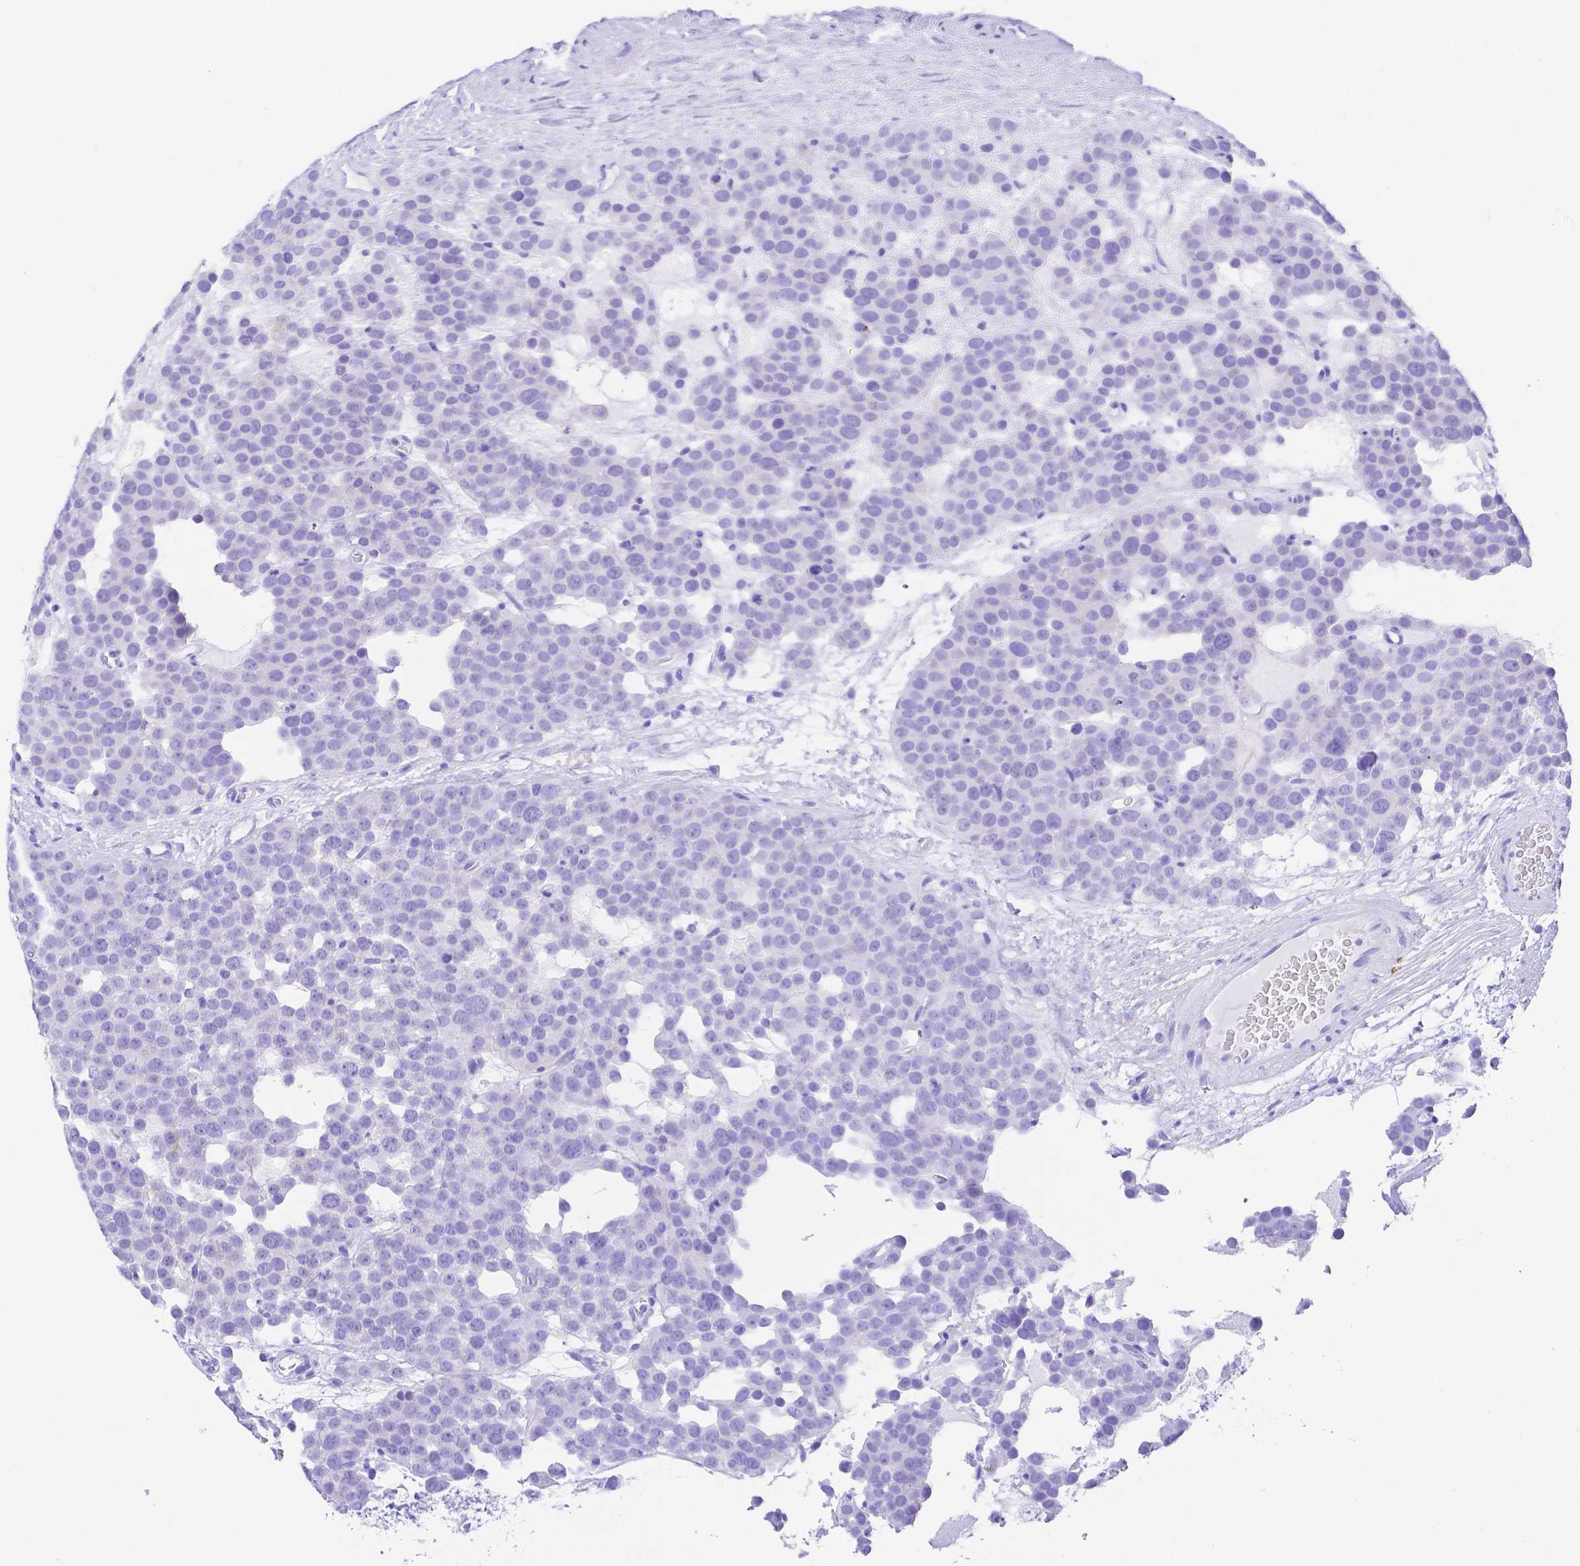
{"staining": {"intensity": "negative", "quantity": "none", "location": "none"}, "tissue": "testis cancer", "cell_type": "Tumor cells", "image_type": "cancer", "snomed": [{"axis": "morphology", "description": "Seminoma, NOS"}, {"axis": "topography", "description": "Testis"}], "caption": "The IHC photomicrograph has no significant expression in tumor cells of testis cancer tissue.", "gene": "SMR3A", "patient": {"sex": "male", "age": 71}}